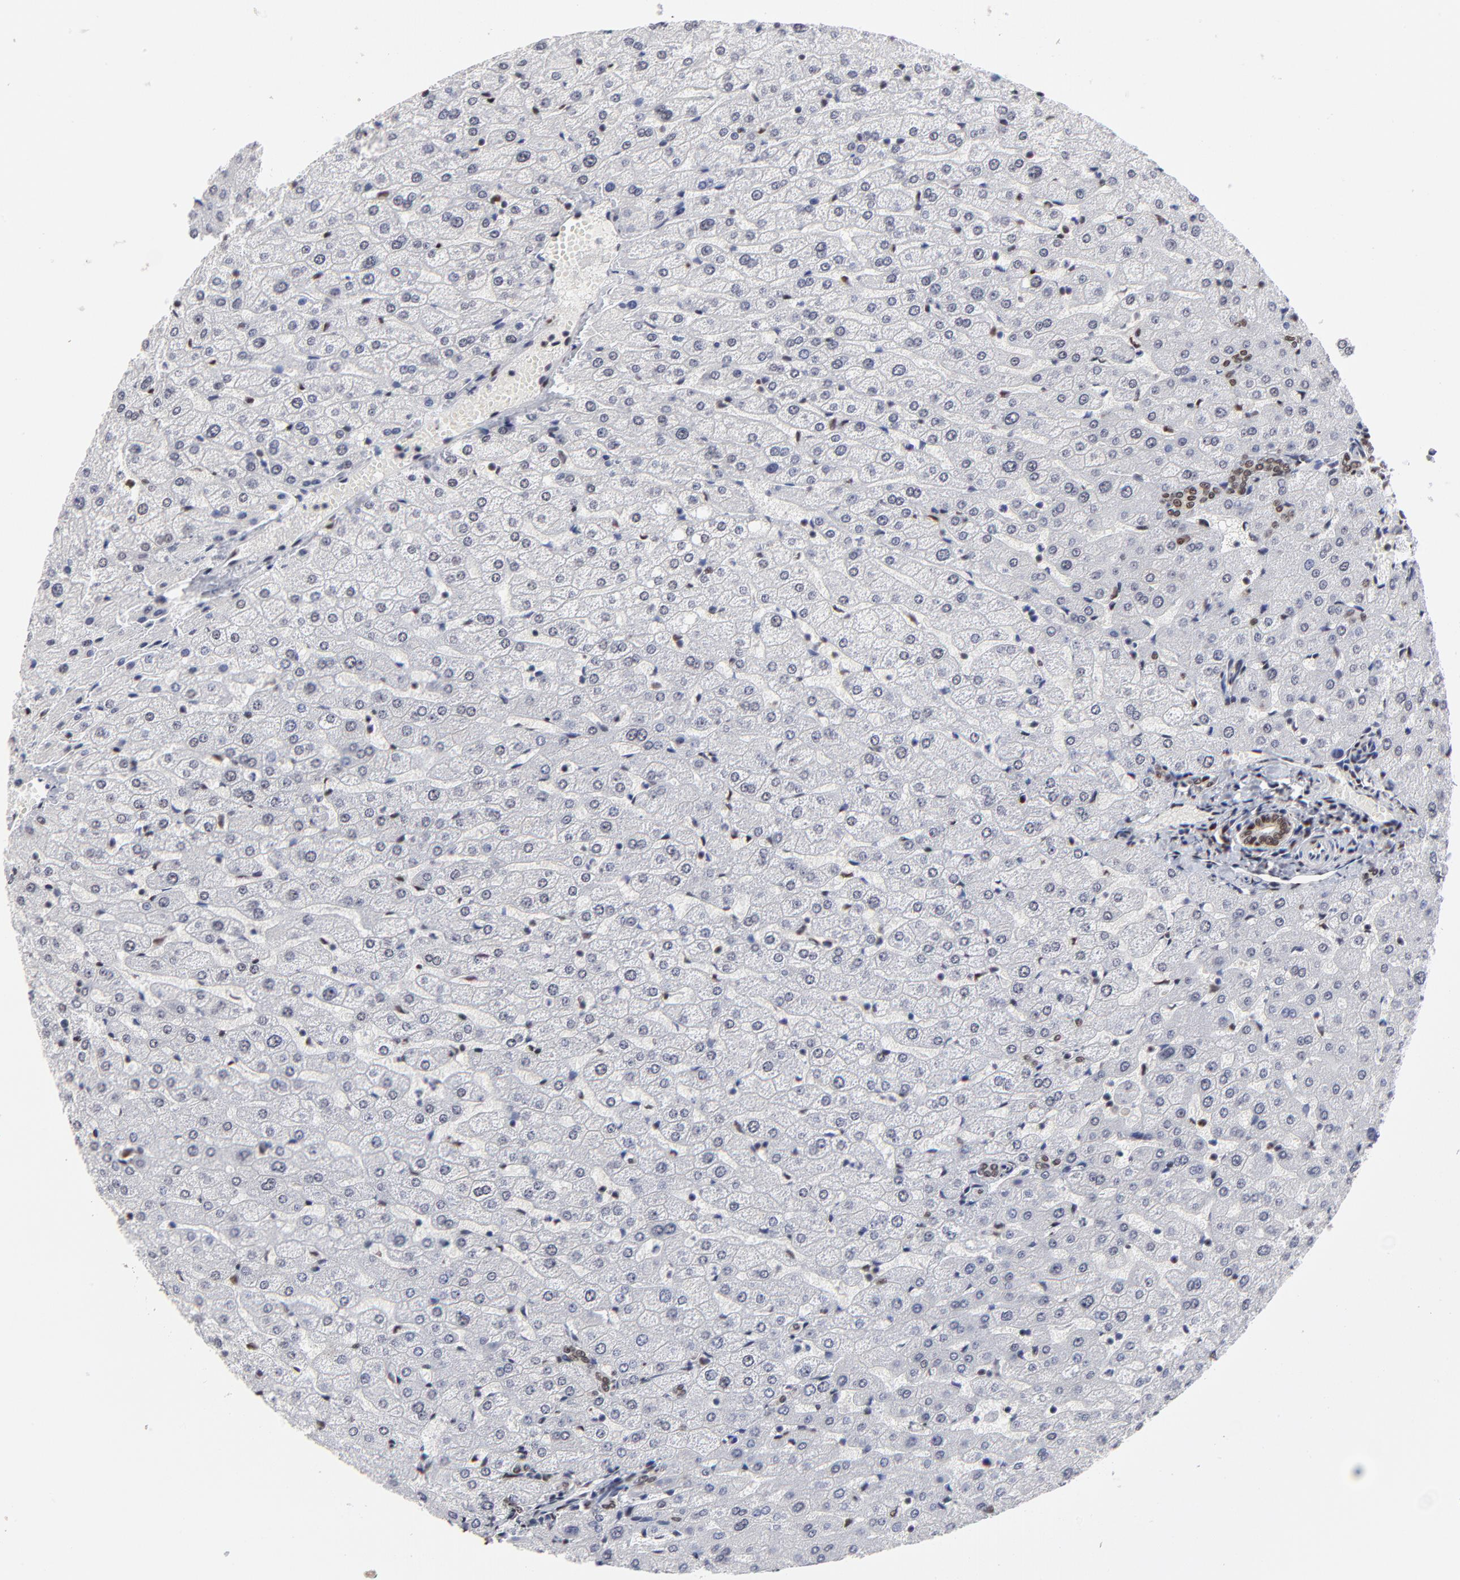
{"staining": {"intensity": "moderate", "quantity": ">75%", "location": "nuclear"}, "tissue": "liver", "cell_type": "Cholangiocytes", "image_type": "normal", "snomed": [{"axis": "morphology", "description": "Normal tissue, NOS"}, {"axis": "morphology", "description": "Fibrosis, NOS"}, {"axis": "topography", "description": "Liver"}], "caption": "There is medium levels of moderate nuclear staining in cholangiocytes of benign liver, as demonstrated by immunohistochemical staining (brown color).", "gene": "ZMYM3", "patient": {"sex": "female", "age": 29}}